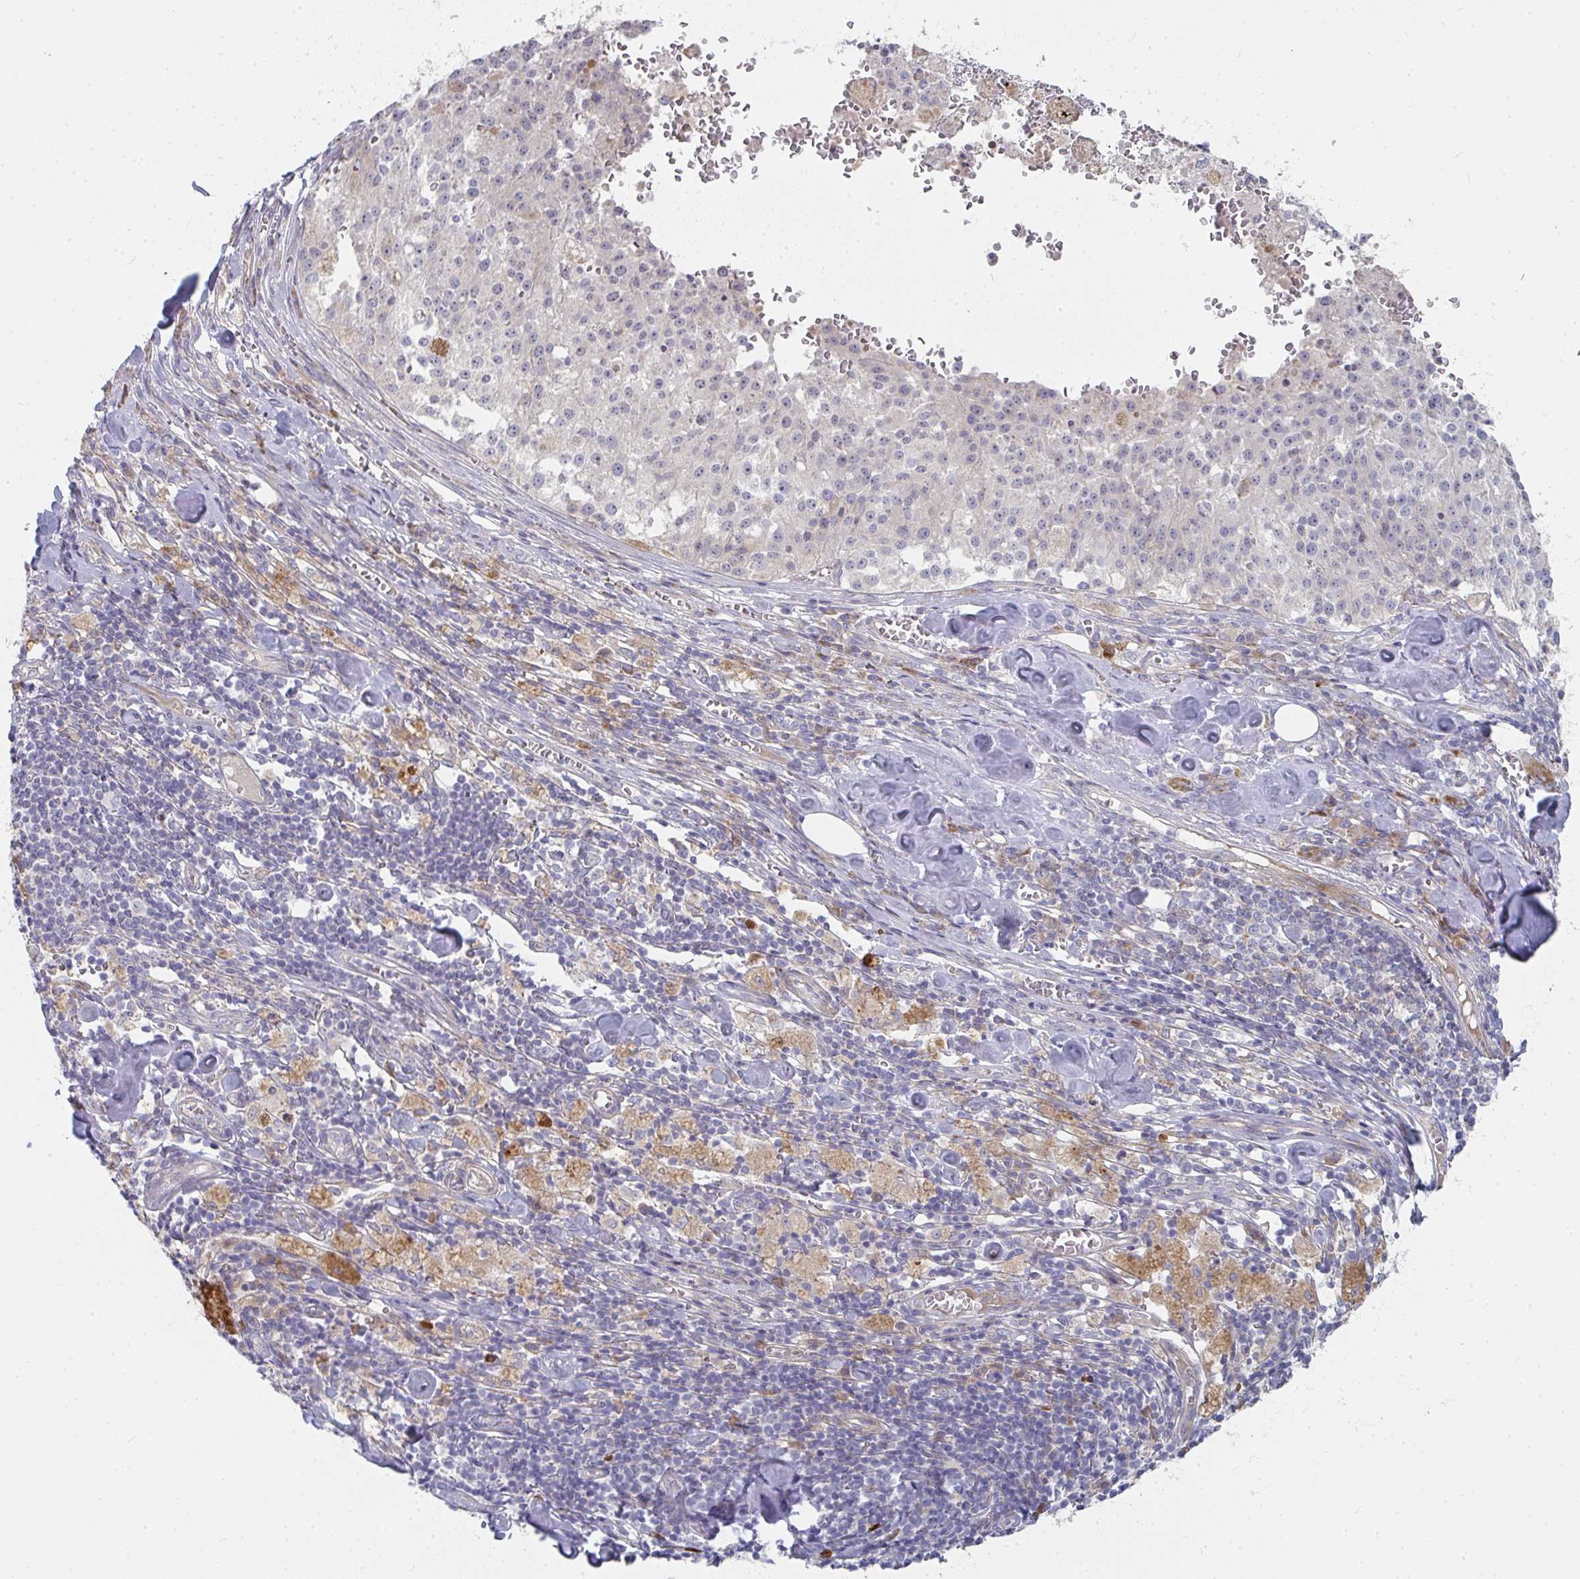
{"staining": {"intensity": "weak", "quantity": "25%-75%", "location": "nuclear"}, "tissue": "melanoma", "cell_type": "Tumor cells", "image_type": "cancer", "snomed": [{"axis": "morphology", "description": "Malignant melanoma, Metastatic site"}, {"axis": "topography", "description": "Lymph node"}], "caption": "This photomicrograph exhibits immunohistochemistry staining of human melanoma, with low weak nuclear positivity in approximately 25%-75% of tumor cells.", "gene": "RHEBL1", "patient": {"sex": "female", "age": 64}}